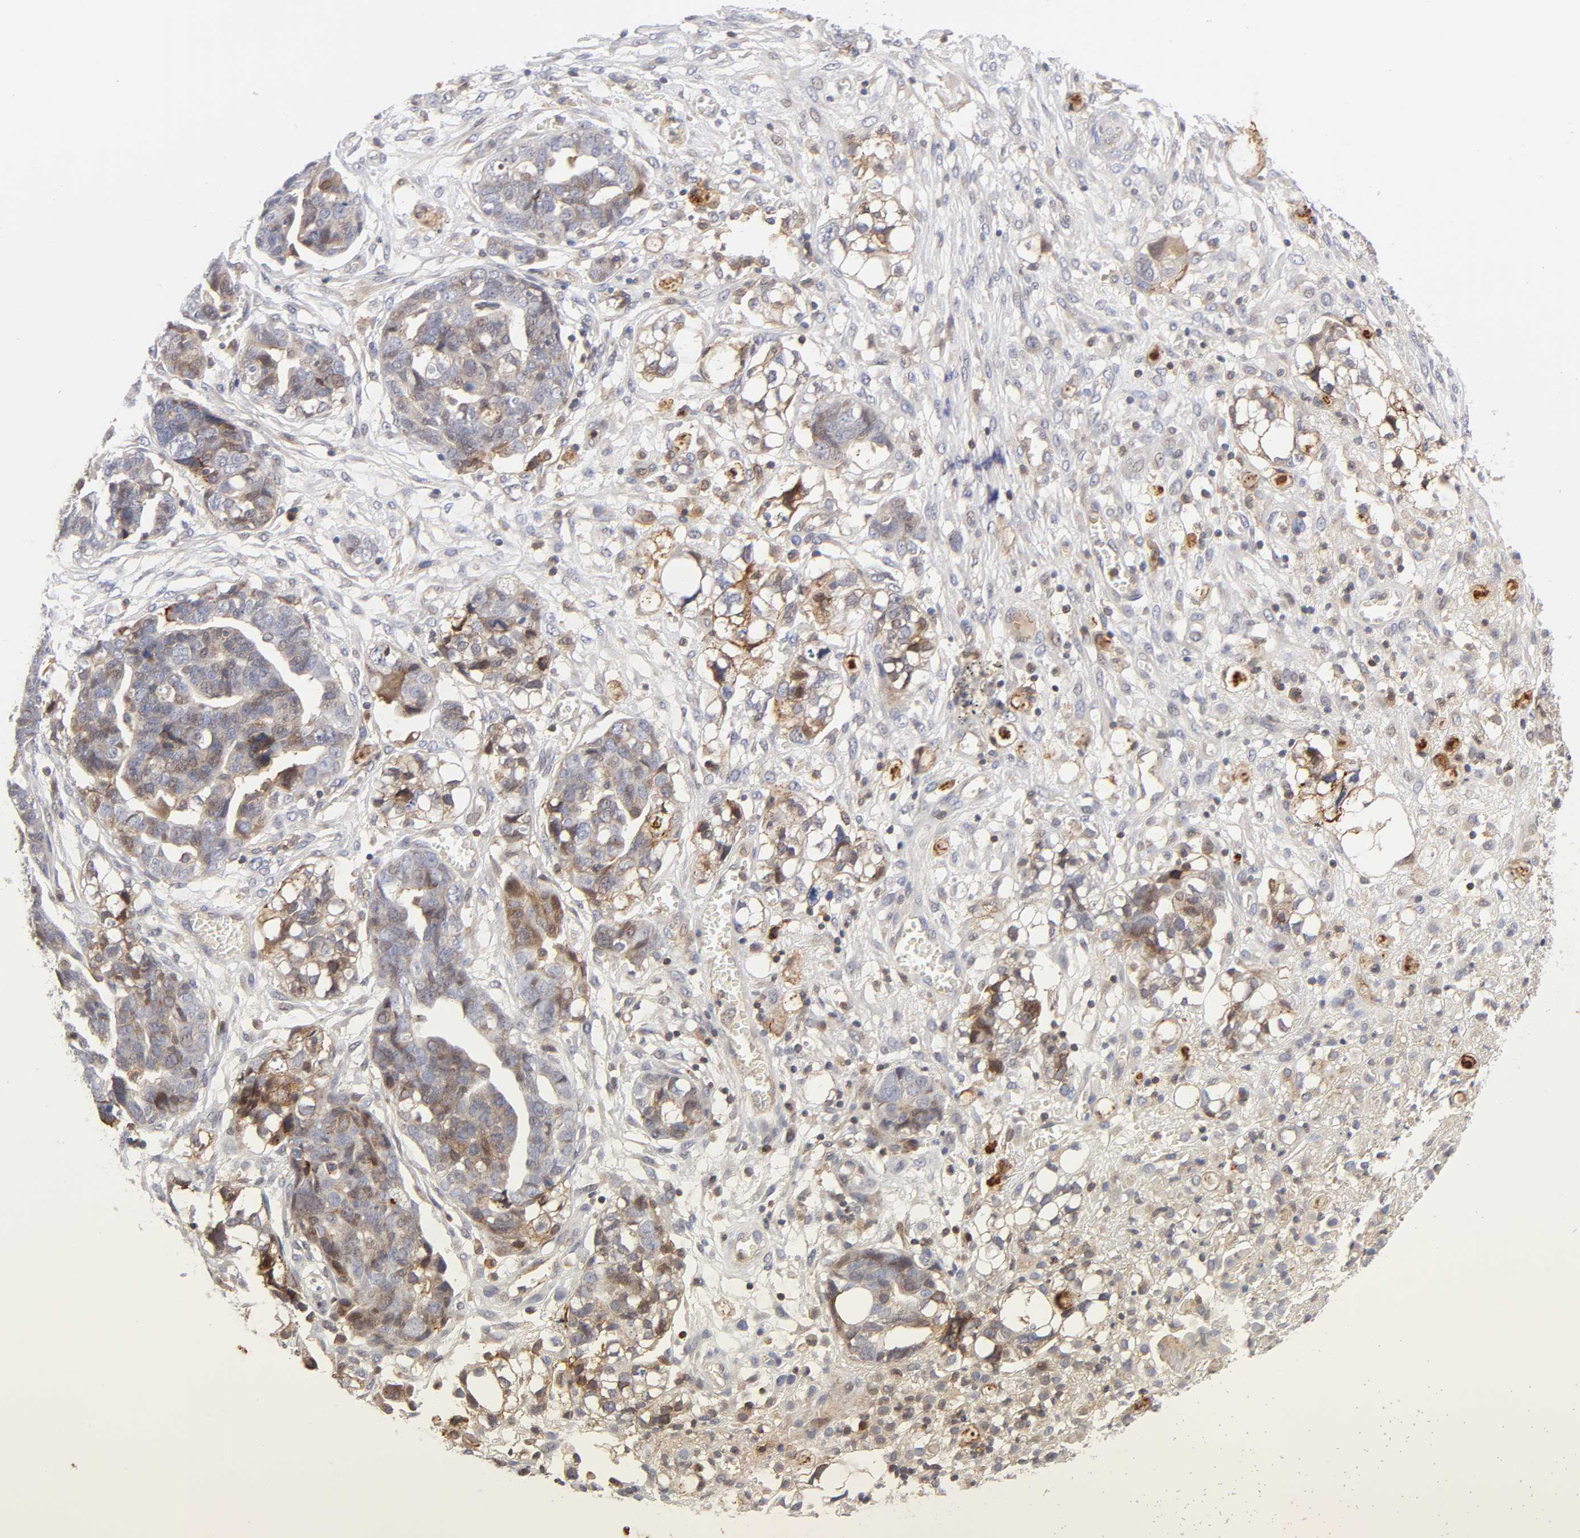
{"staining": {"intensity": "weak", "quantity": "25%-75%", "location": "cytoplasmic/membranous"}, "tissue": "ovarian cancer", "cell_type": "Tumor cells", "image_type": "cancer", "snomed": [{"axis": "morphology", "description": "Normal tissue, NOS"}, {"axis": "morphology", "description": "Cystadenocarcinoma, serous, NOS"}, {"axis": "topography", "description": "Fallopian tube"}, {"axis": "topography", "description": "Ovary"}], "caption": "Weak cytoplasmic/membranous staining is appreciated in about 25%-75% of tumor cells in ovarian cancer (serous cystadenocarcinoma). (DAB (3,3'-diaminobenzidine) IHC, brown staining for protein, blue staining for nuclei).", "gene": "ANXA7", "patient": {"sex": "female", "age": 56}}